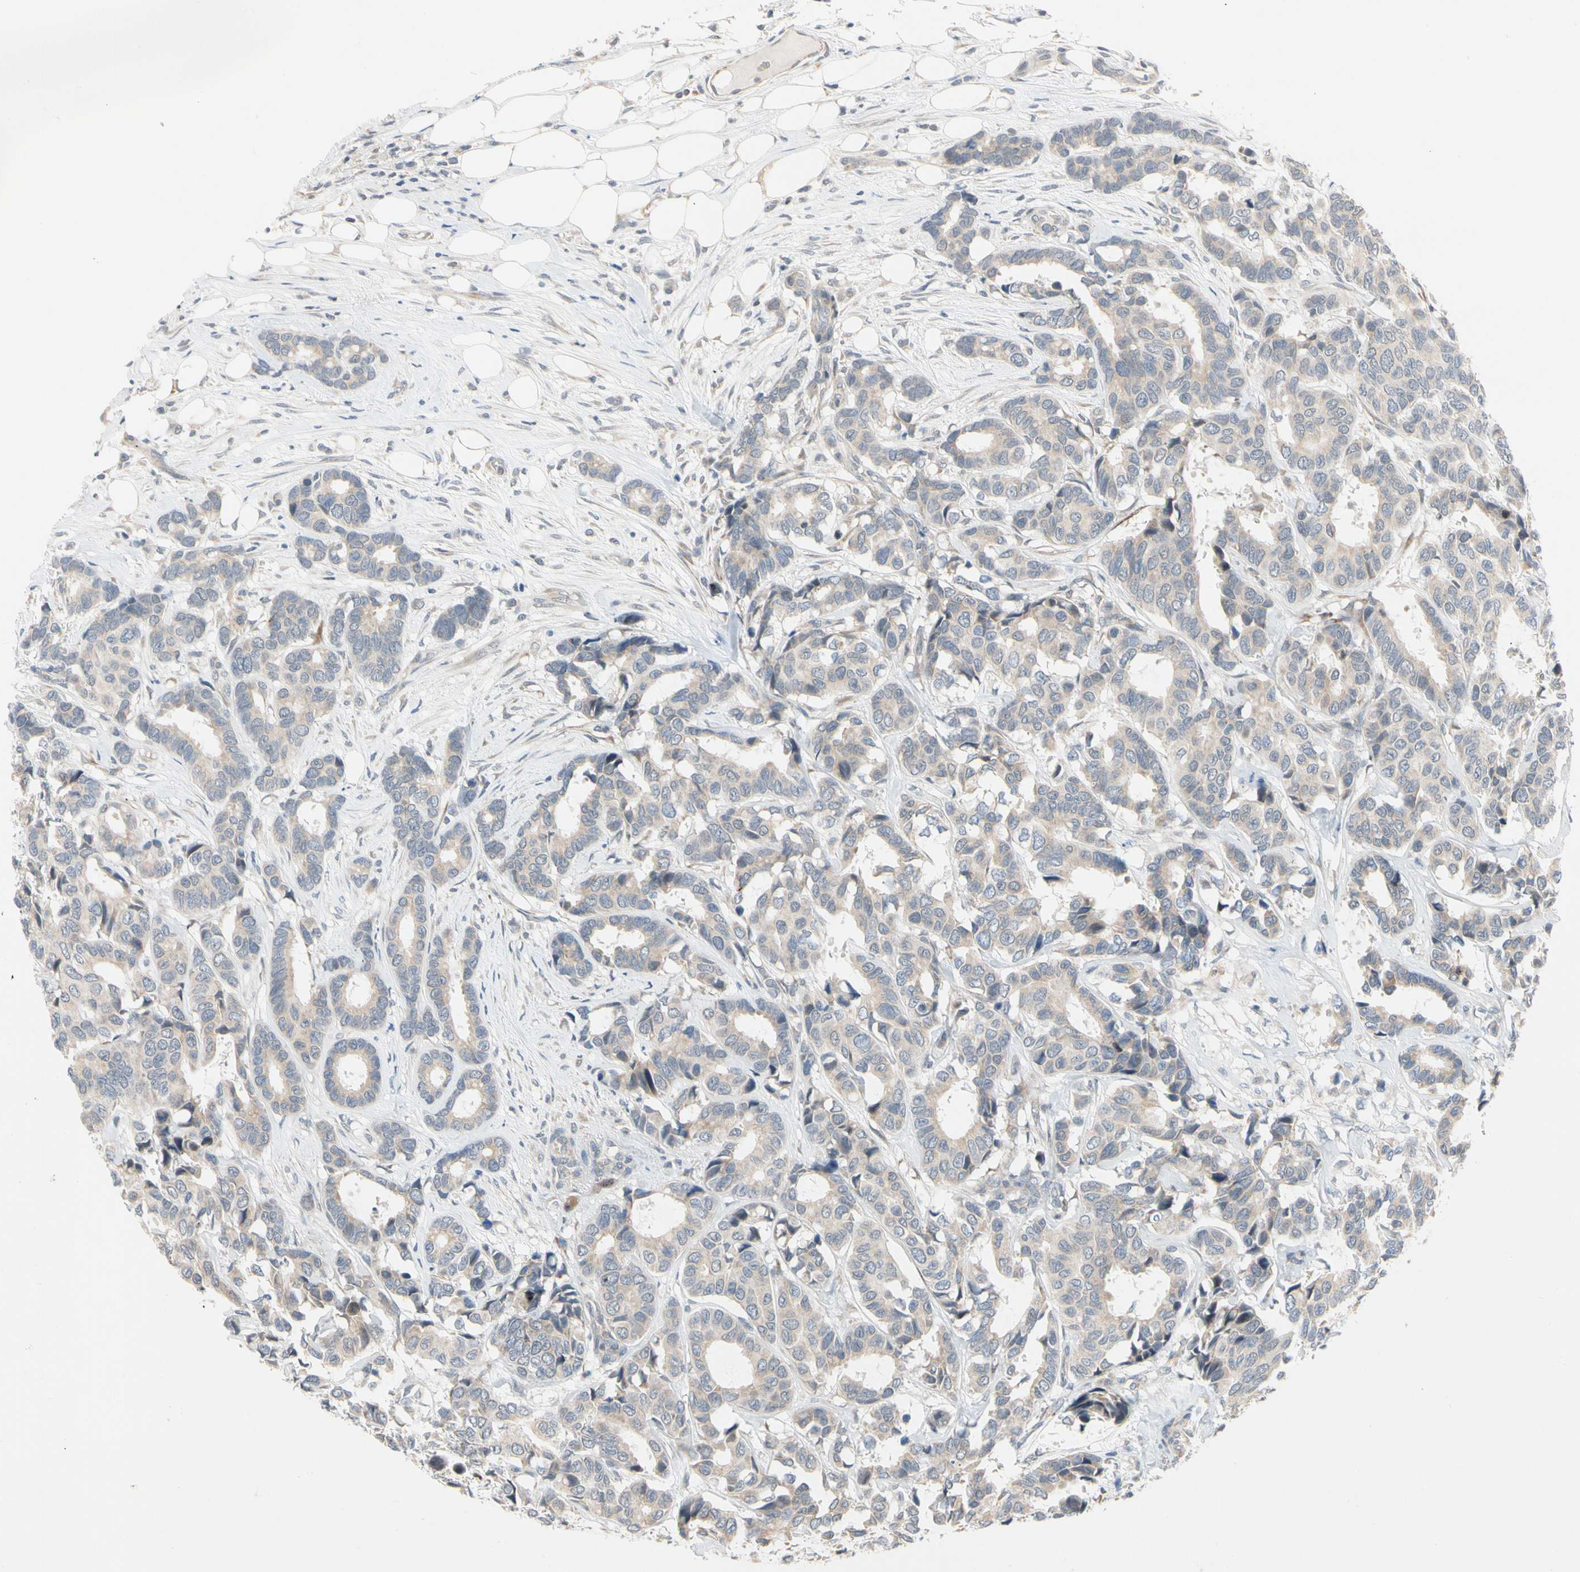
{"staining": {"intensity": "weak", "quantity": ">75%", "location": "cytoplasmic/membranous"}, "tissue": "breast cancer", "cell_type": "Tumor cells", "image_type": "cancer", "snomed": [{"axis": "morphology", "description": "Duct carcinoma"}, {"axis": "topography", "description": "Breast"}], "caption": "IHC (DAB (3,3'-diaminobenzidine)) staining of human breast cancer (infiltrating ductal carcinoma) reveals weak cytoplasmic/membranous protein staining in approximately >75% of tumor cells.", "gene": "MARK1", "patient": {"sex": "female", "age": 87}}